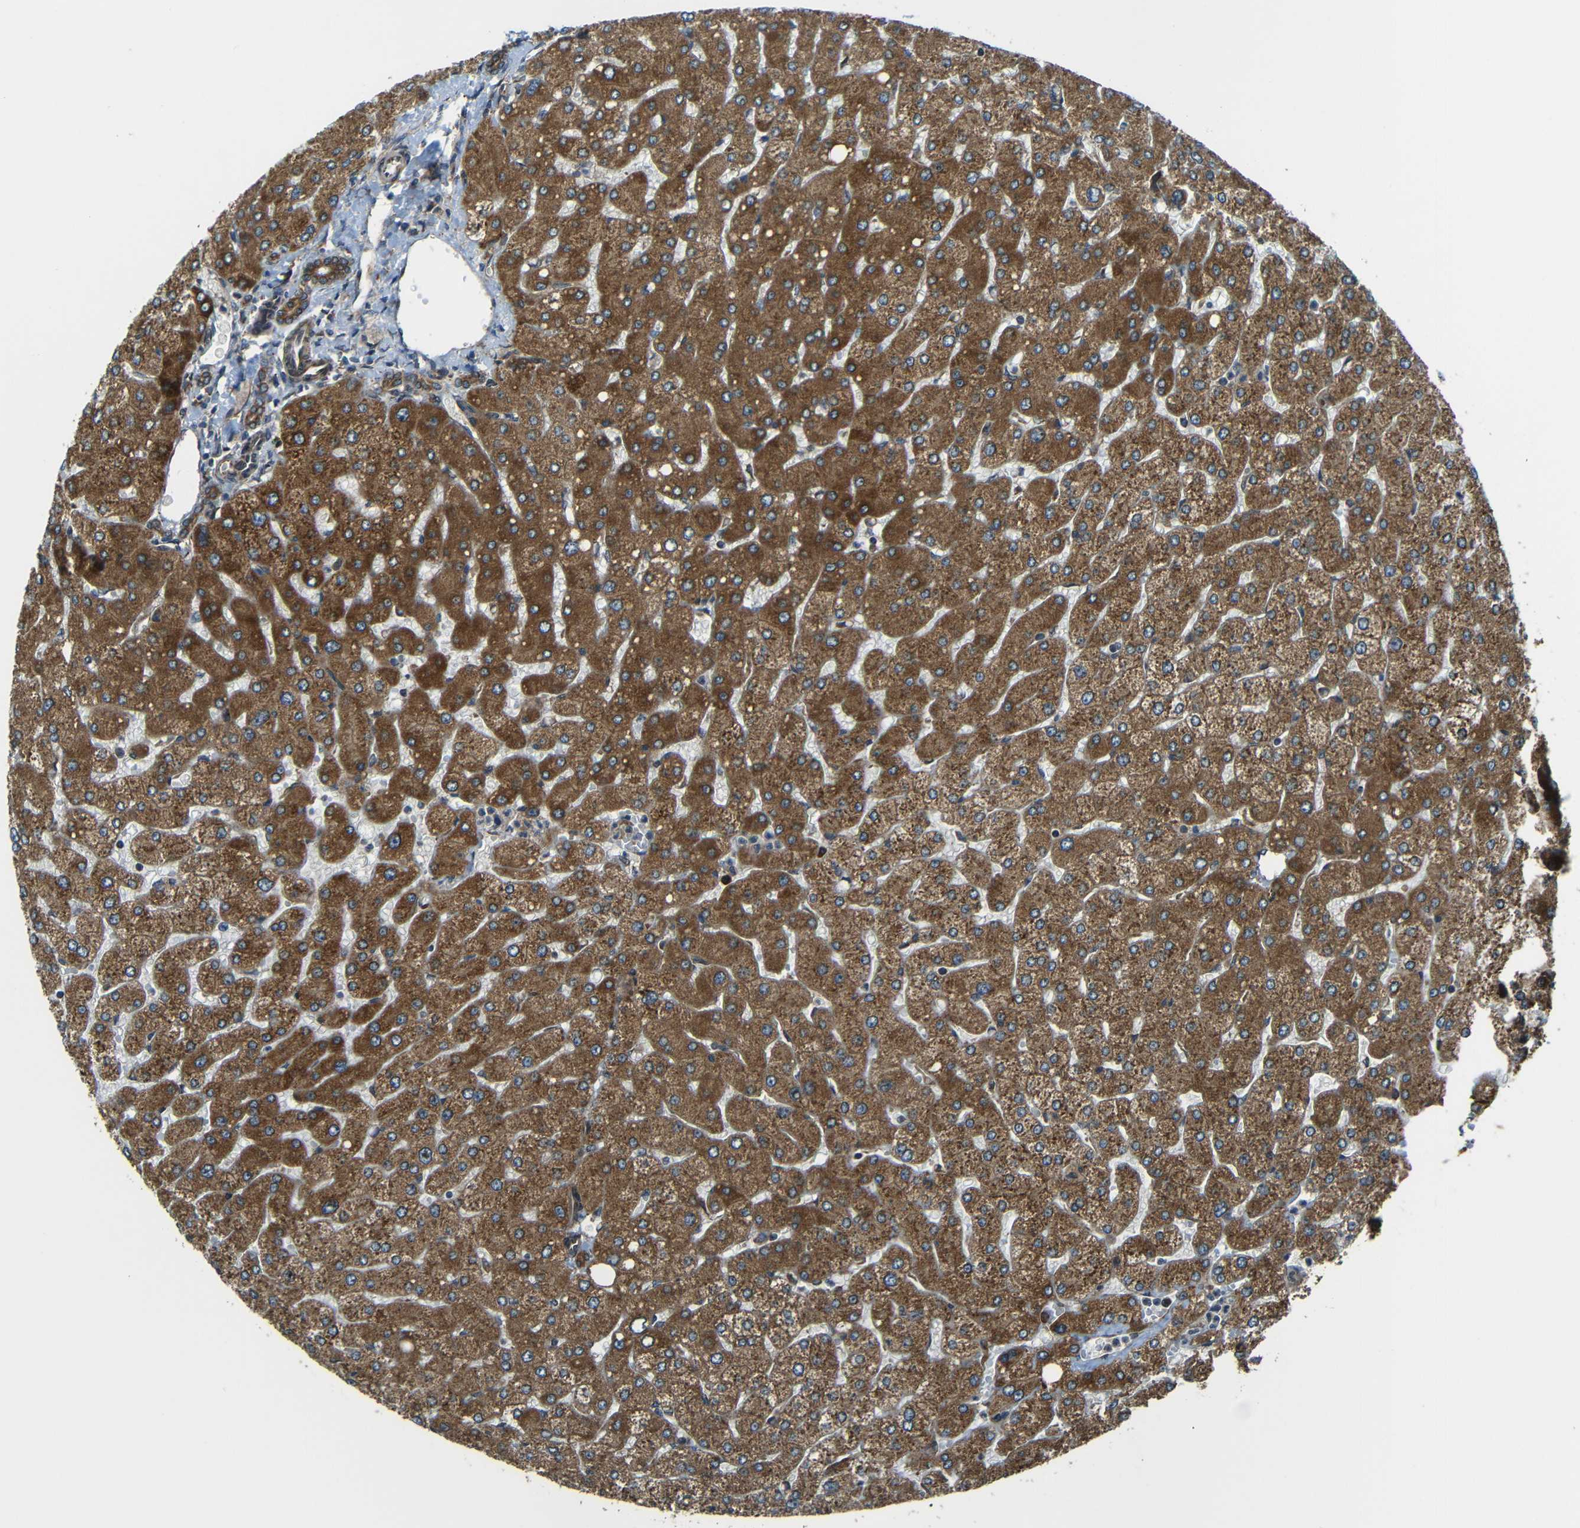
{"staining": {"intensity": "moderate", "quantity": ">75%", "location": "cytoplasmic/membranous"}, "tissue": "liver", "cell_type": "Cholangiocytes", "image_type": "normal", "snomed": [{"axis": "morphology", "description": "Normal tissue, NOS"}, {"axis": "topography", "description": "Liver"}], "caption": "Immunohistochemistry of normal human liver shows medium levels of moderate cytoplasmic/membranous staining in approximately >75% of cholangiocytes. The protein is stained brown, and the nuclei are stained in blue (DAB (3,3'-diaminobenzidine) IHC with brightfield microscopy, high magnification).", "gene": "VAPB", "patient": {"sex": "male", "age": 55}}